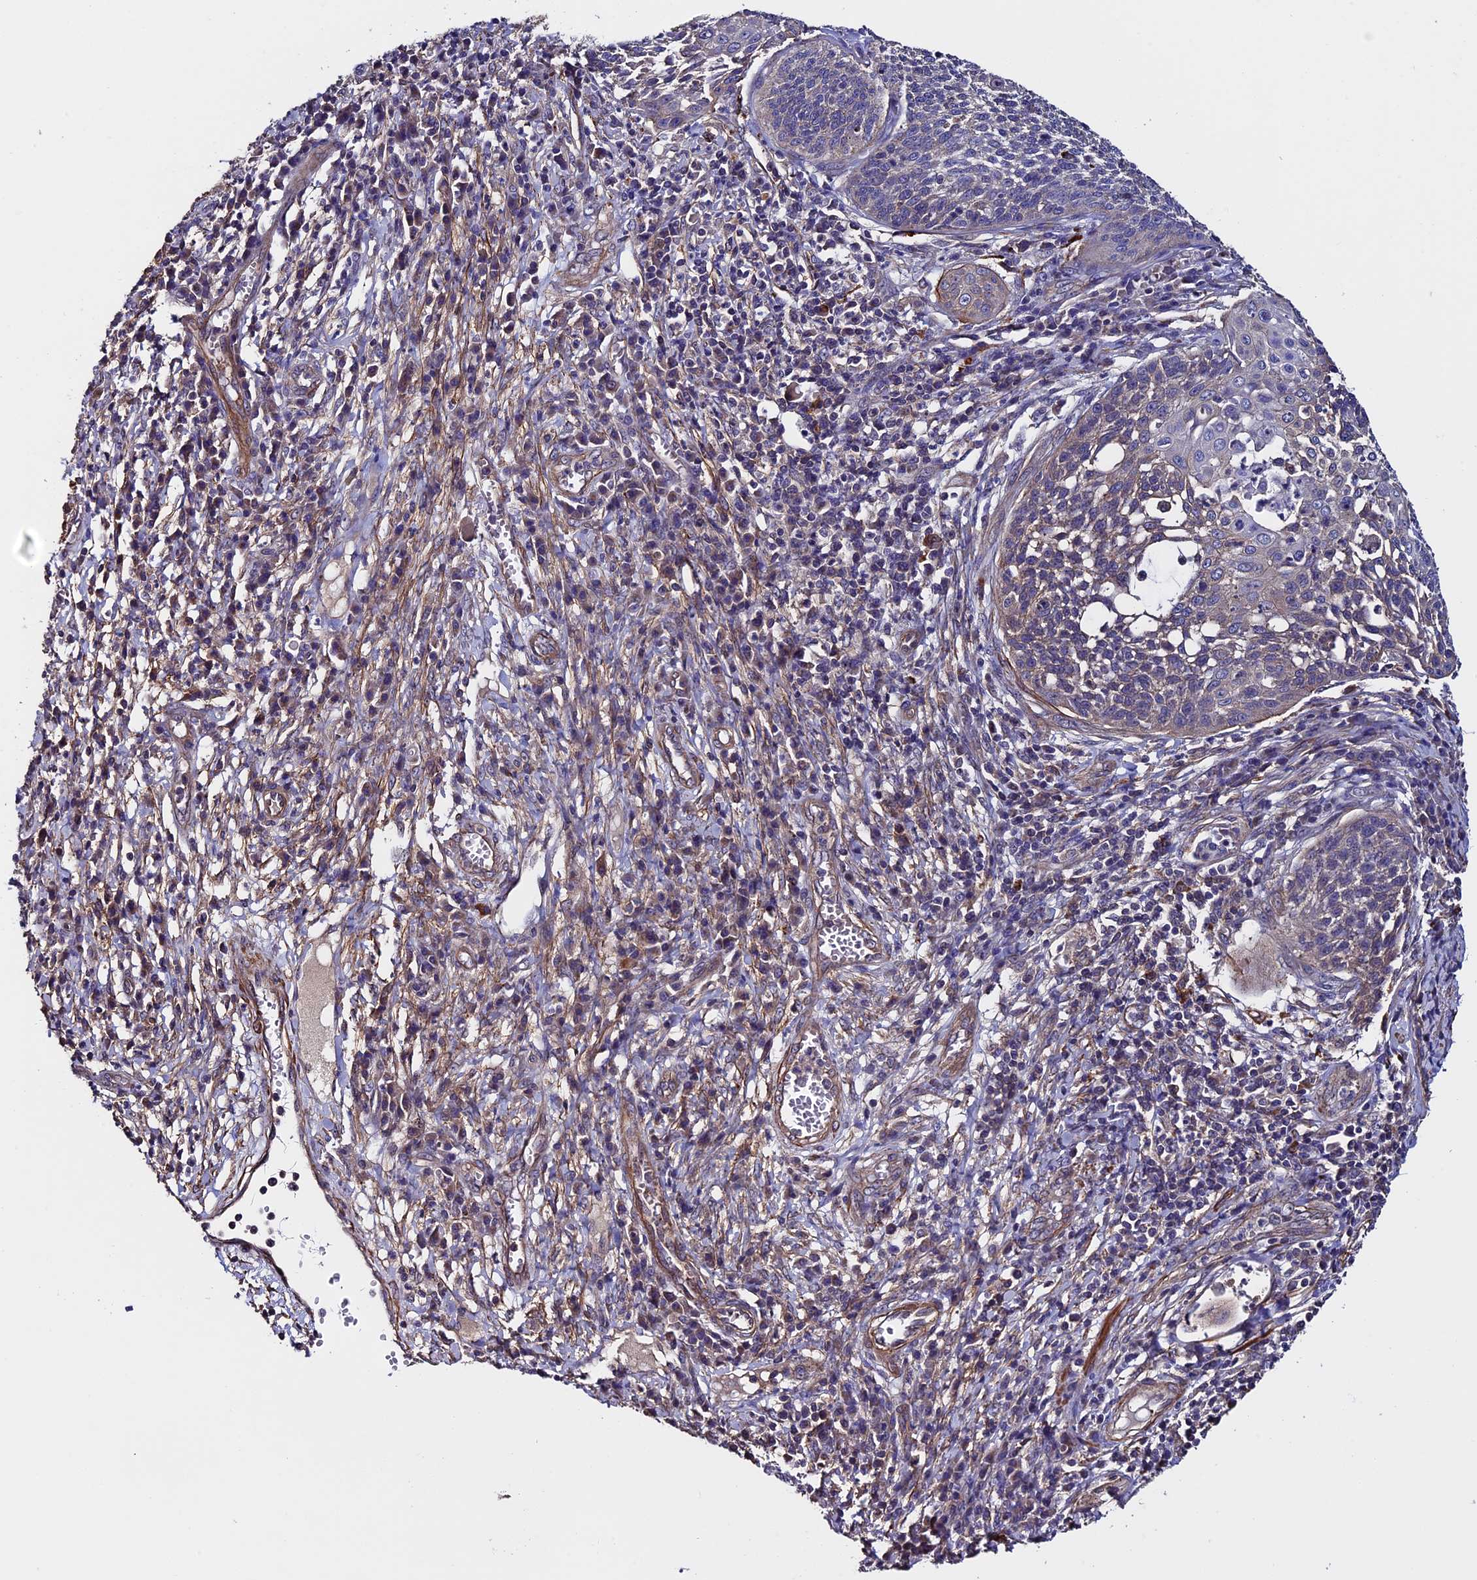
{"staining": {"intensity": "negative", "quantity": "none", "location": "none"}, "tissue": "cervical cancer", "cell_type": "Tumor cells", "image_type": "cancer", "snomed": [{"axis": "morphology", "description": "Squamous cell carcinoma, NOS"}, {"axis": "topography", "description": "Cervix"}], "caption": "Immunohistochemistry histopathology image of neoplastic tissue: squamous cell carcinoma (cervical) stained with DAB (3,3'-diaminobenzidine) reveals no significant protein expression in tumor cells. The staining is performed using DAB brown chromogen with nuclei counter-stained in using hematoxylin.", "gene": "SLC9A5", "patient": {"sex": "female", "age": 34}}